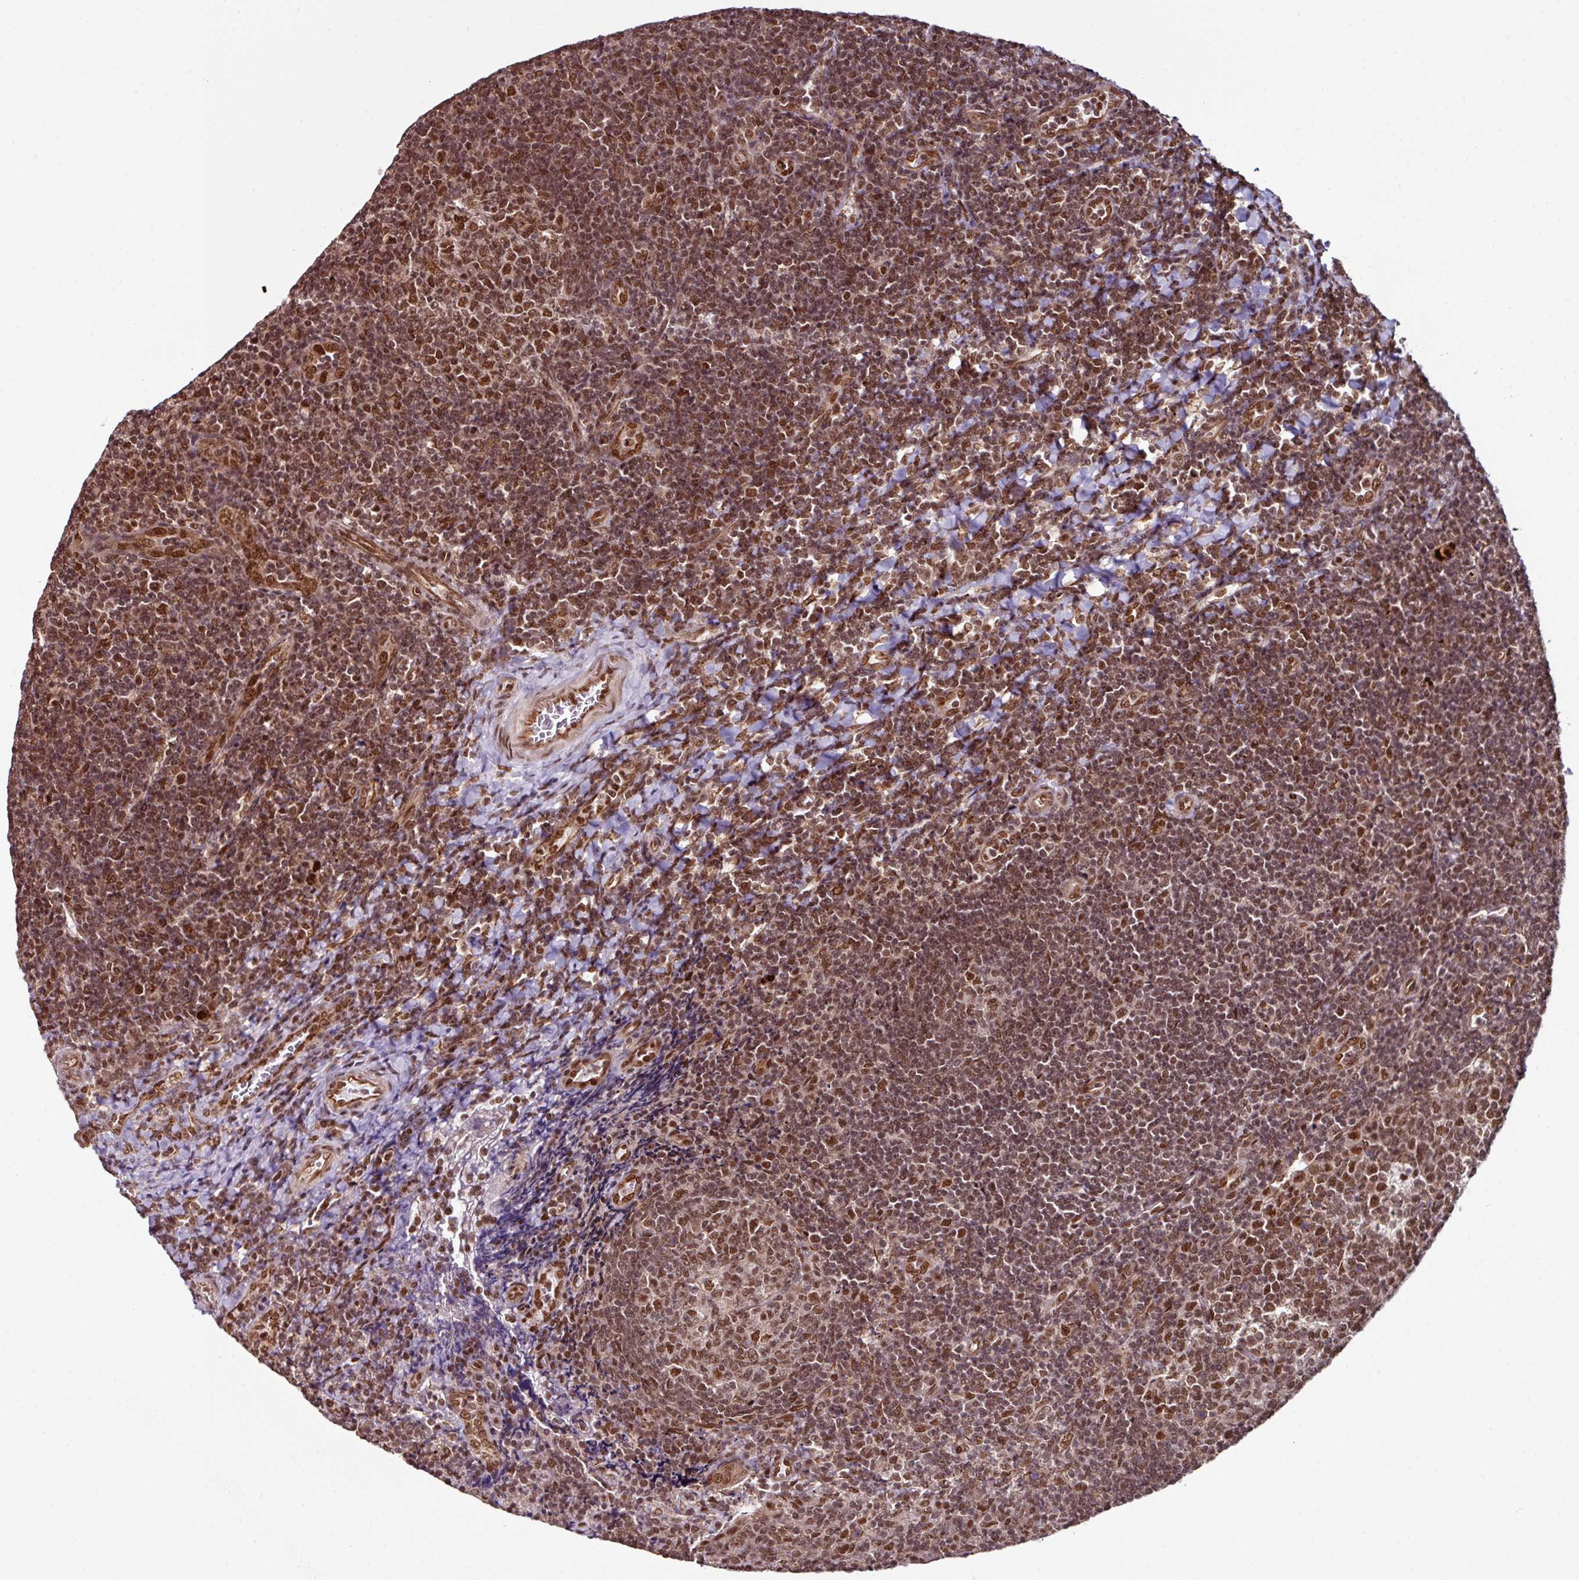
{"staining": {"intensity": "strong", "quantity": ">75%", "location": "nuclear"}, "tissue": "tonsil", "cell_type": "Germinal center cells", "image_type": "normal", "snomed": [{"axis": "morphology", "description": "Normal tissue, NOS"}, {"axis": "topography", "description": "Tonsil"}], "caption": "Protein staining of normal tonsil exhibits strong nuclear staining in approximately >75% of germinal center cells.", "gene": "MORF4L2", "patient": {"sex": "male", "age": 17}}